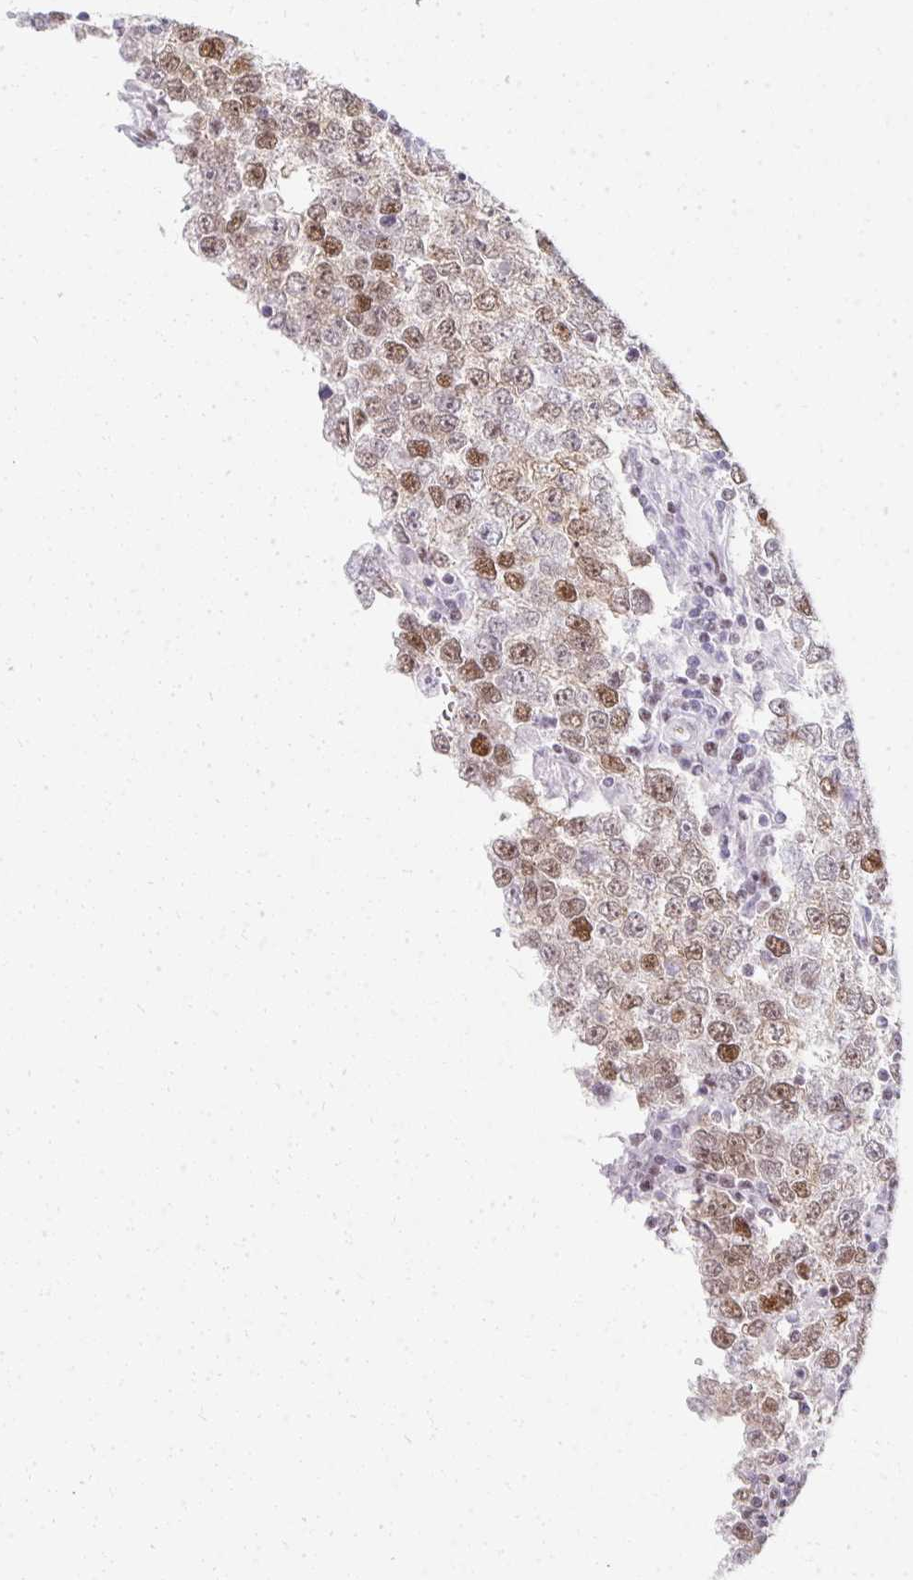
{"staining": {"intensity": "strong", "quantity": "25%-75%", "location": "nuclear"}, "tissue": "testis cancer", "cell_type": "Tumor cells", "image_type": "cancer", "snomed": [{"axis": "morphology", "description": "Seminoma, NOS"}, {"axis": "morphology", "description": "Carcinoma, Embryonal, NOS"}, {"axis": "topography", "description": "Testis"}], "caption": "Testis cancer (seminoma) stained with a brown dye shows strong nuclear positive expression in approximately 25%-75% of tumor cells.", "gene": "CREBBP", "patient": {"sex": "male", "age": 28}}